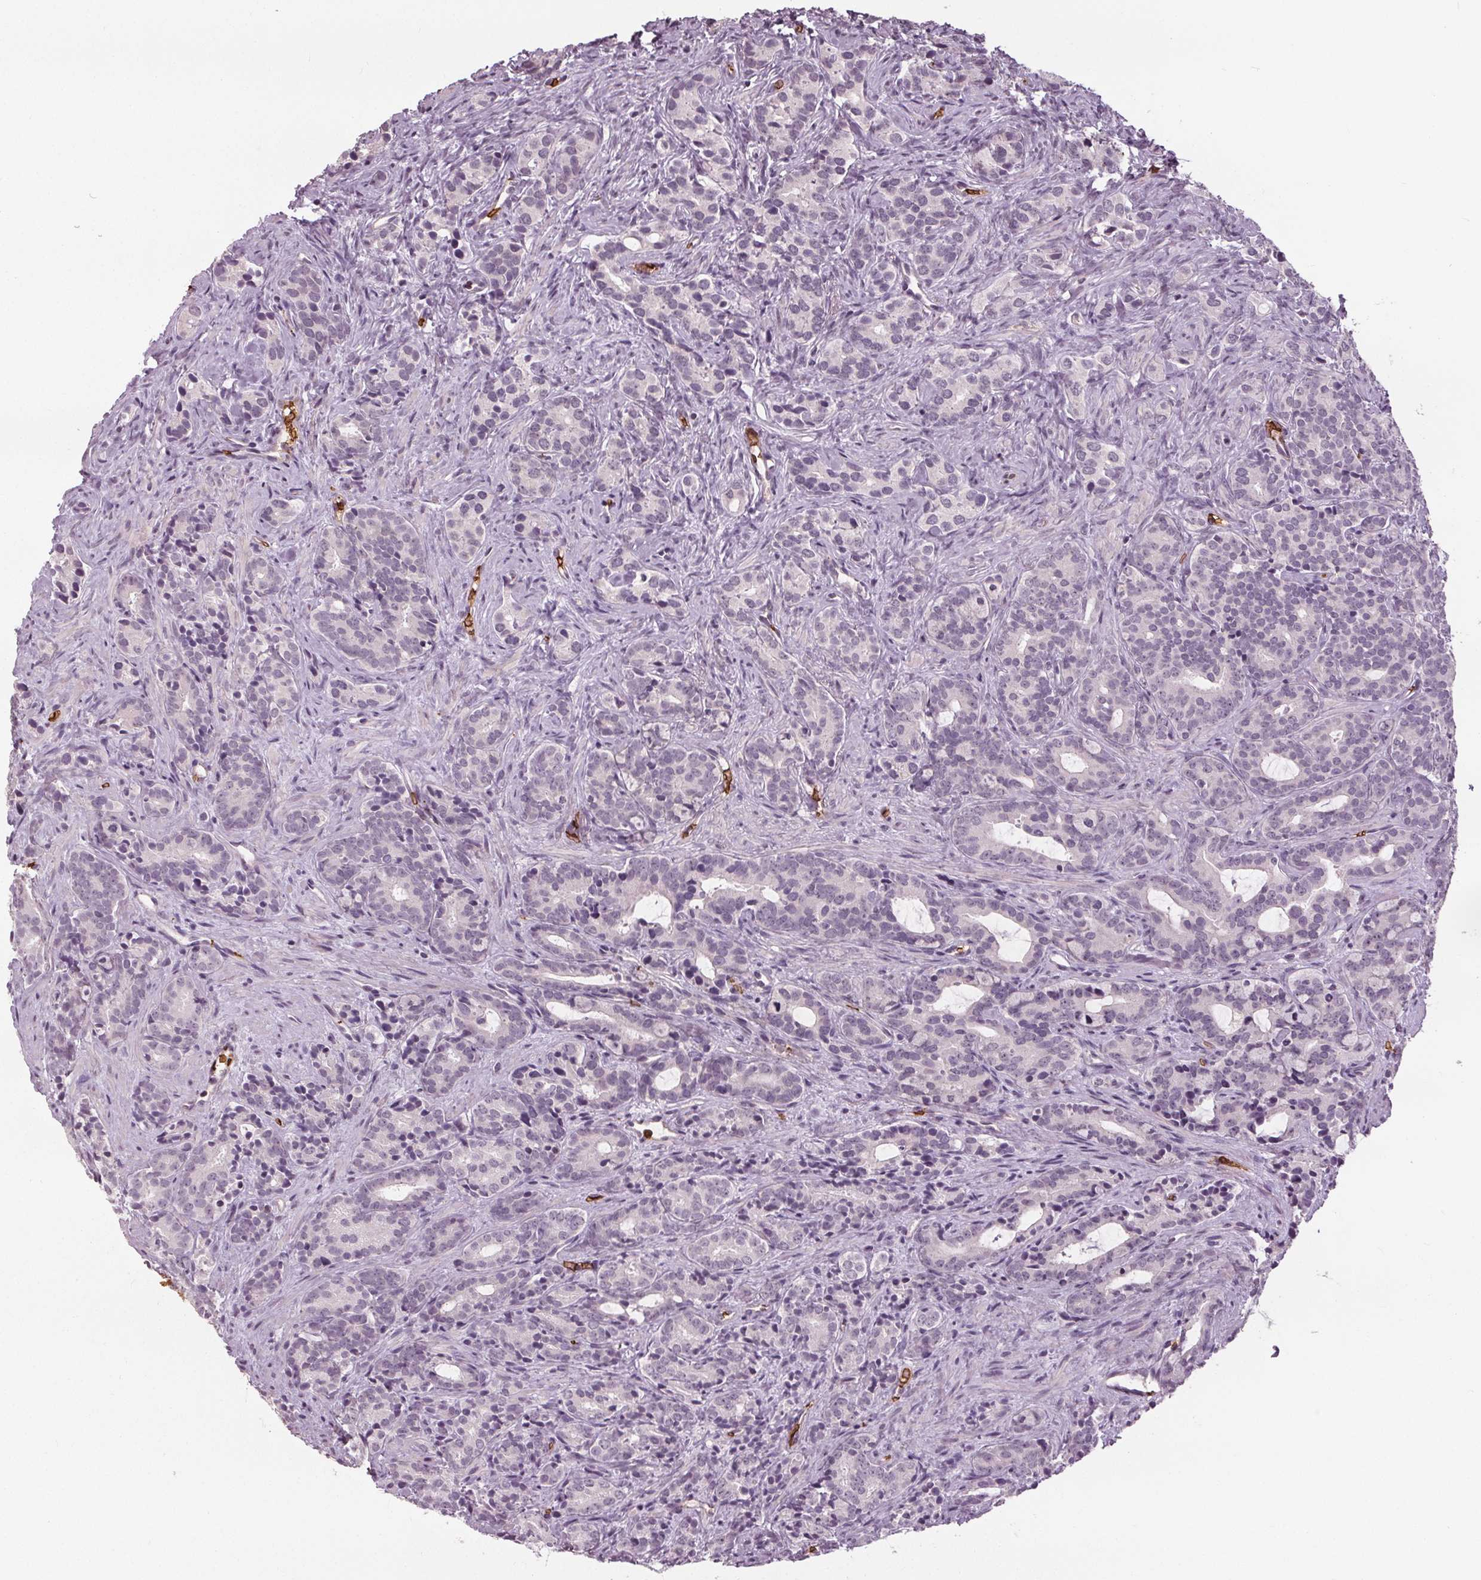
{"staining": {"intensity": "negative", "quantity": "none", "location": "none"}, "tissue": "prostate cancer", "cell_type": "Tumor cells", "image_type": "cancer", "snomed": [{"axis": "morphology", "description": "Adenocarcinoma, High grade"}, {"axis": "topography", "description": "Prostate"}], "caption": "The immunohistochemistry (IHC) micrograph has no significant expression in tumor cells of prostate cancer tissue.", "gene": "SLC4A1", "patient": {"sex": "male", "age": 84}}